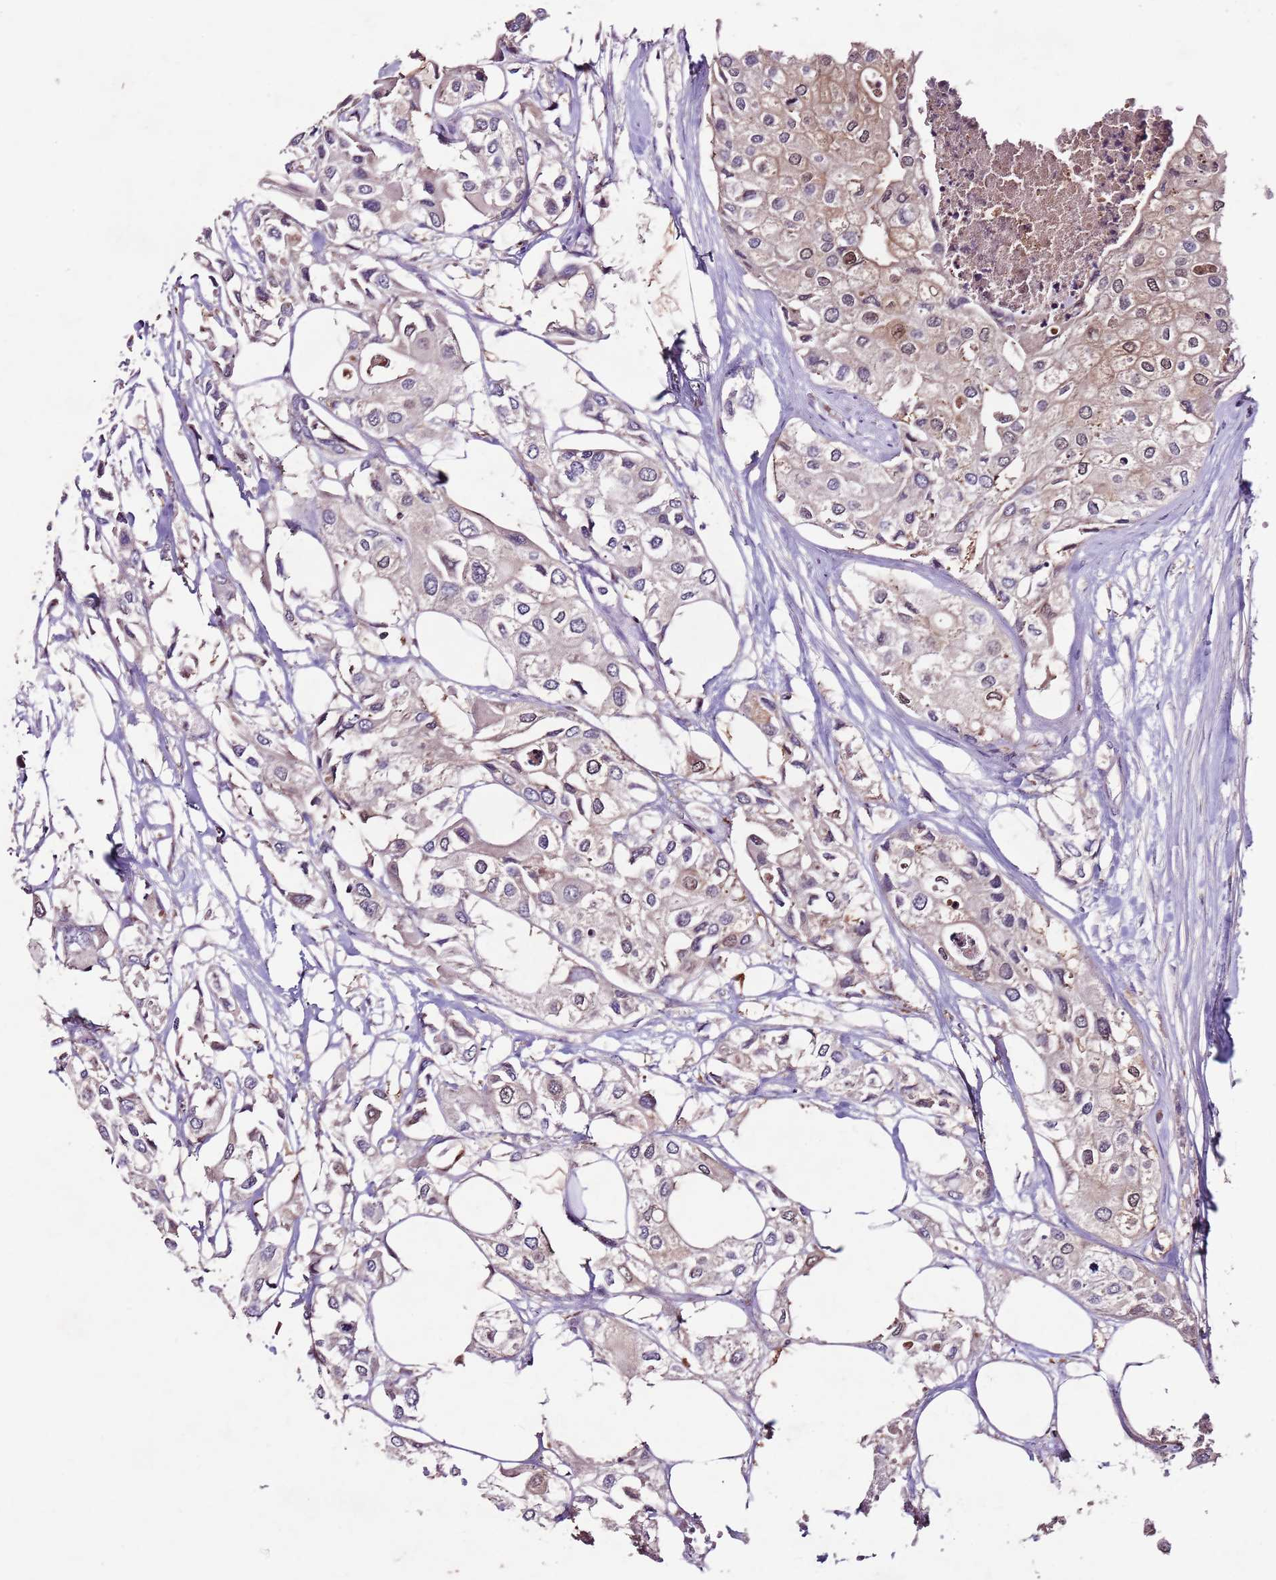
{"staining": {"intensity": "weak", "quantity": "<25%", "location": "cytoplasmic/membranous,nuclear"}, "tissue": "urothelial cancer", "cell_type": "Tumor cells", "image_type": "cancer", "snomed": [{"axis": "morphology", "description": "Urothelial carcinoma, High grade"}, {"axis": "topography", "description": "Urinary bladder"}], "caption": "This is an IHC micrograph of urothelial cancer. There is no staining in tumor cells.", "gene": "NRDE2", "patient": {"sex": "male", "age": 64}}